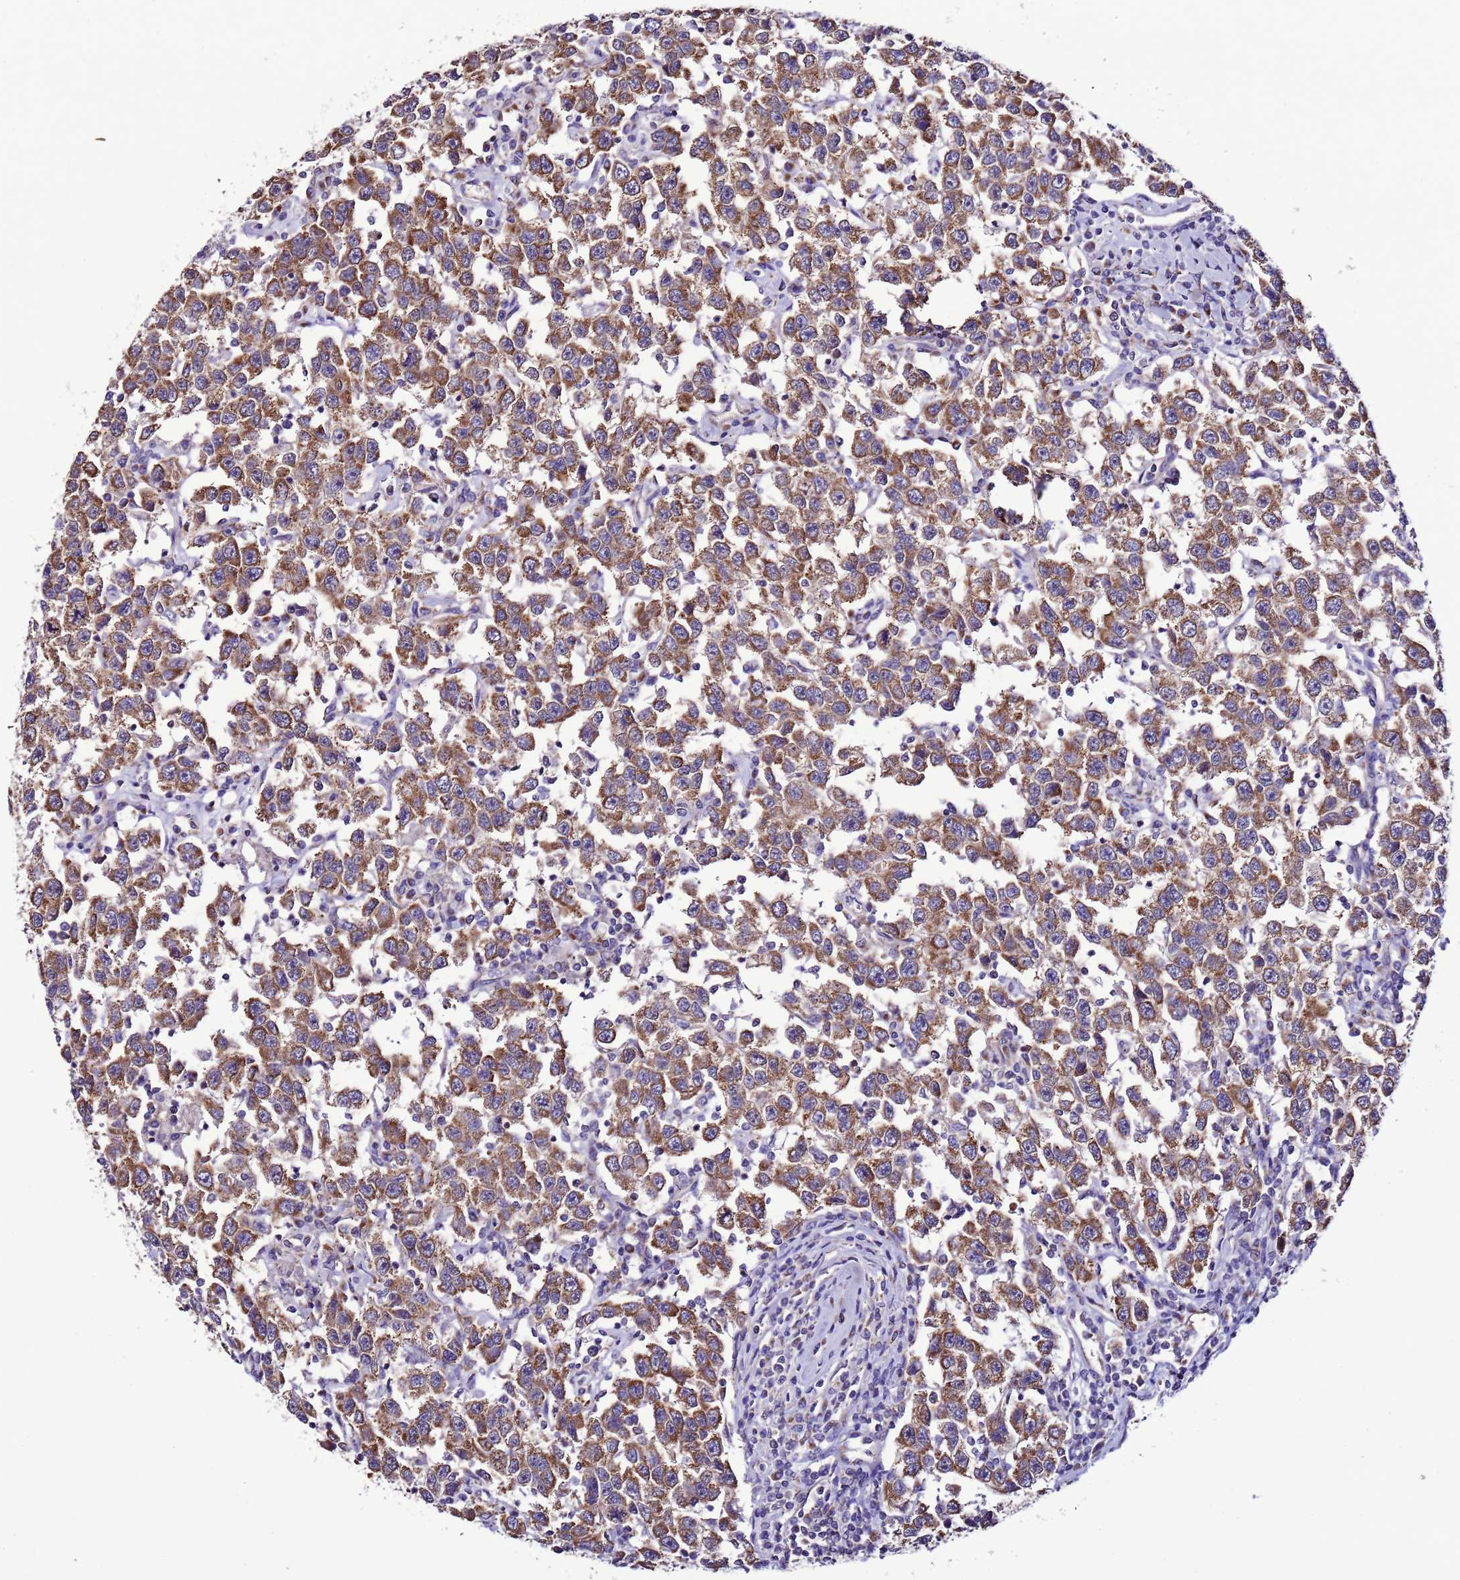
{"staining": {"intensity": "moderate", "quantity": ">75%", "location": "cytoplasmic/membranous"}, "tissue": "testis cancer", "cell_type": "Tumor cells", "image_type": "cancer", "snomed": [{"axis": "morphology", "description": "Seminoma, NOS"}, {"axis": "topography", "description": "Testis"}], "caption": "Protein expression analysis of human testis cancer (seminoma) reveals moderate cytoplasmic/membranous expression in approximately >75% of tumor cells.", "gene": "AHI1", "patient": {"sex": "male", "age": 41}}